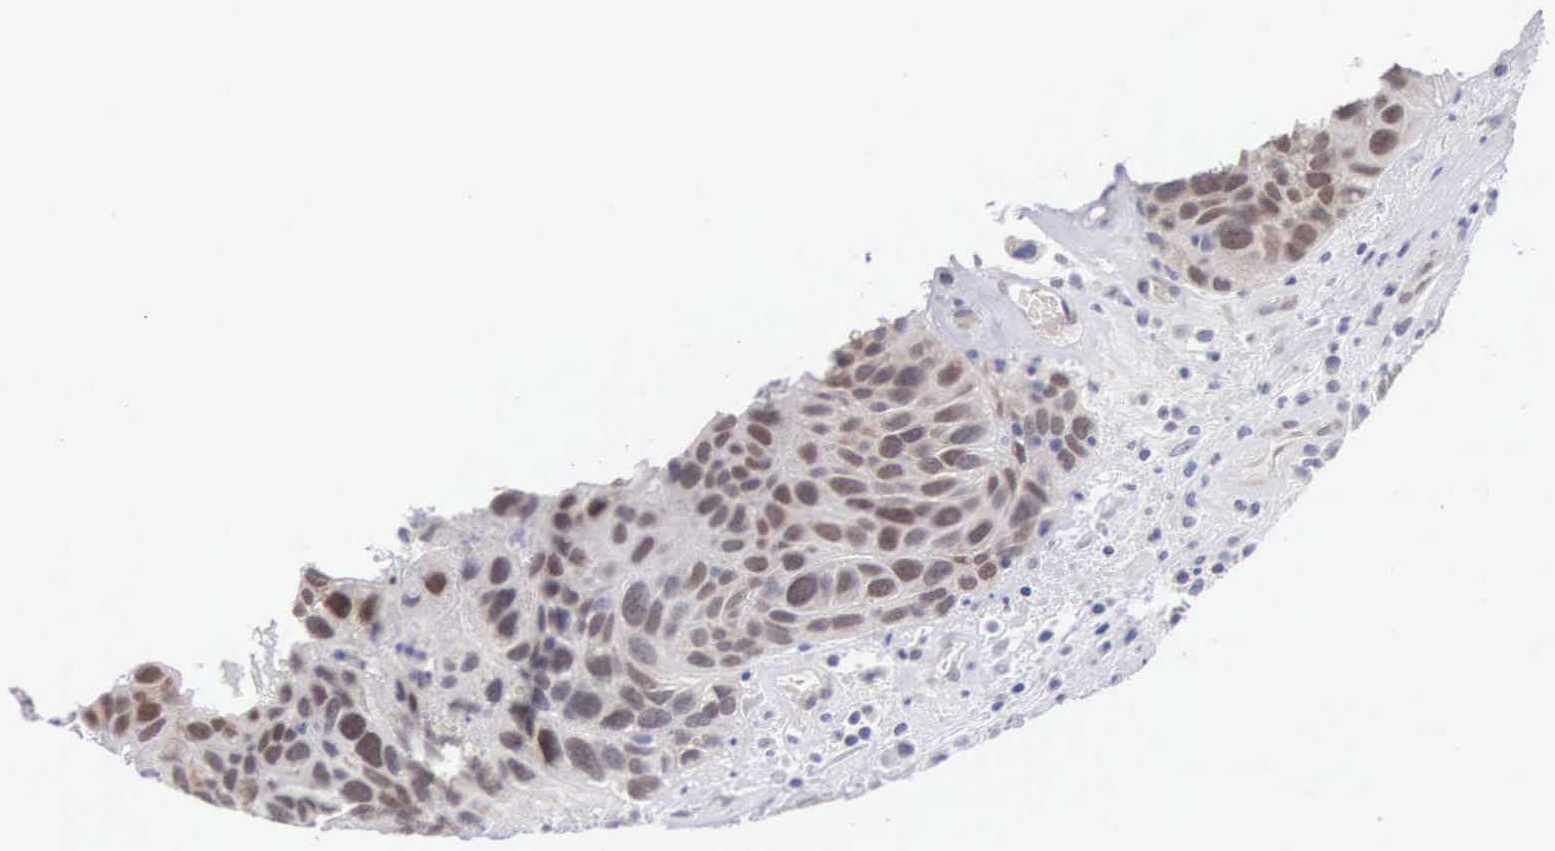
{"staining": {"intensity": "strong", "quantity": ">75%", "location": "nuclear"}, "tissue": "urothelial cancer", "cell_type": "Tumor cells", "image_type": "cancer", "snomed": [{"axis": "morphology", "description": "Urothelial carcinoma, High grade"}, {"axis": "topography", "description": "Urinary bladder"}], "caption": "Brown immunohistochemical staining in urothelial cancer reveals strong nuclear staining in approximately >75% of tumor cells.", "gene": "SOX11", "patient": {"sex": "male", "age": 66}}